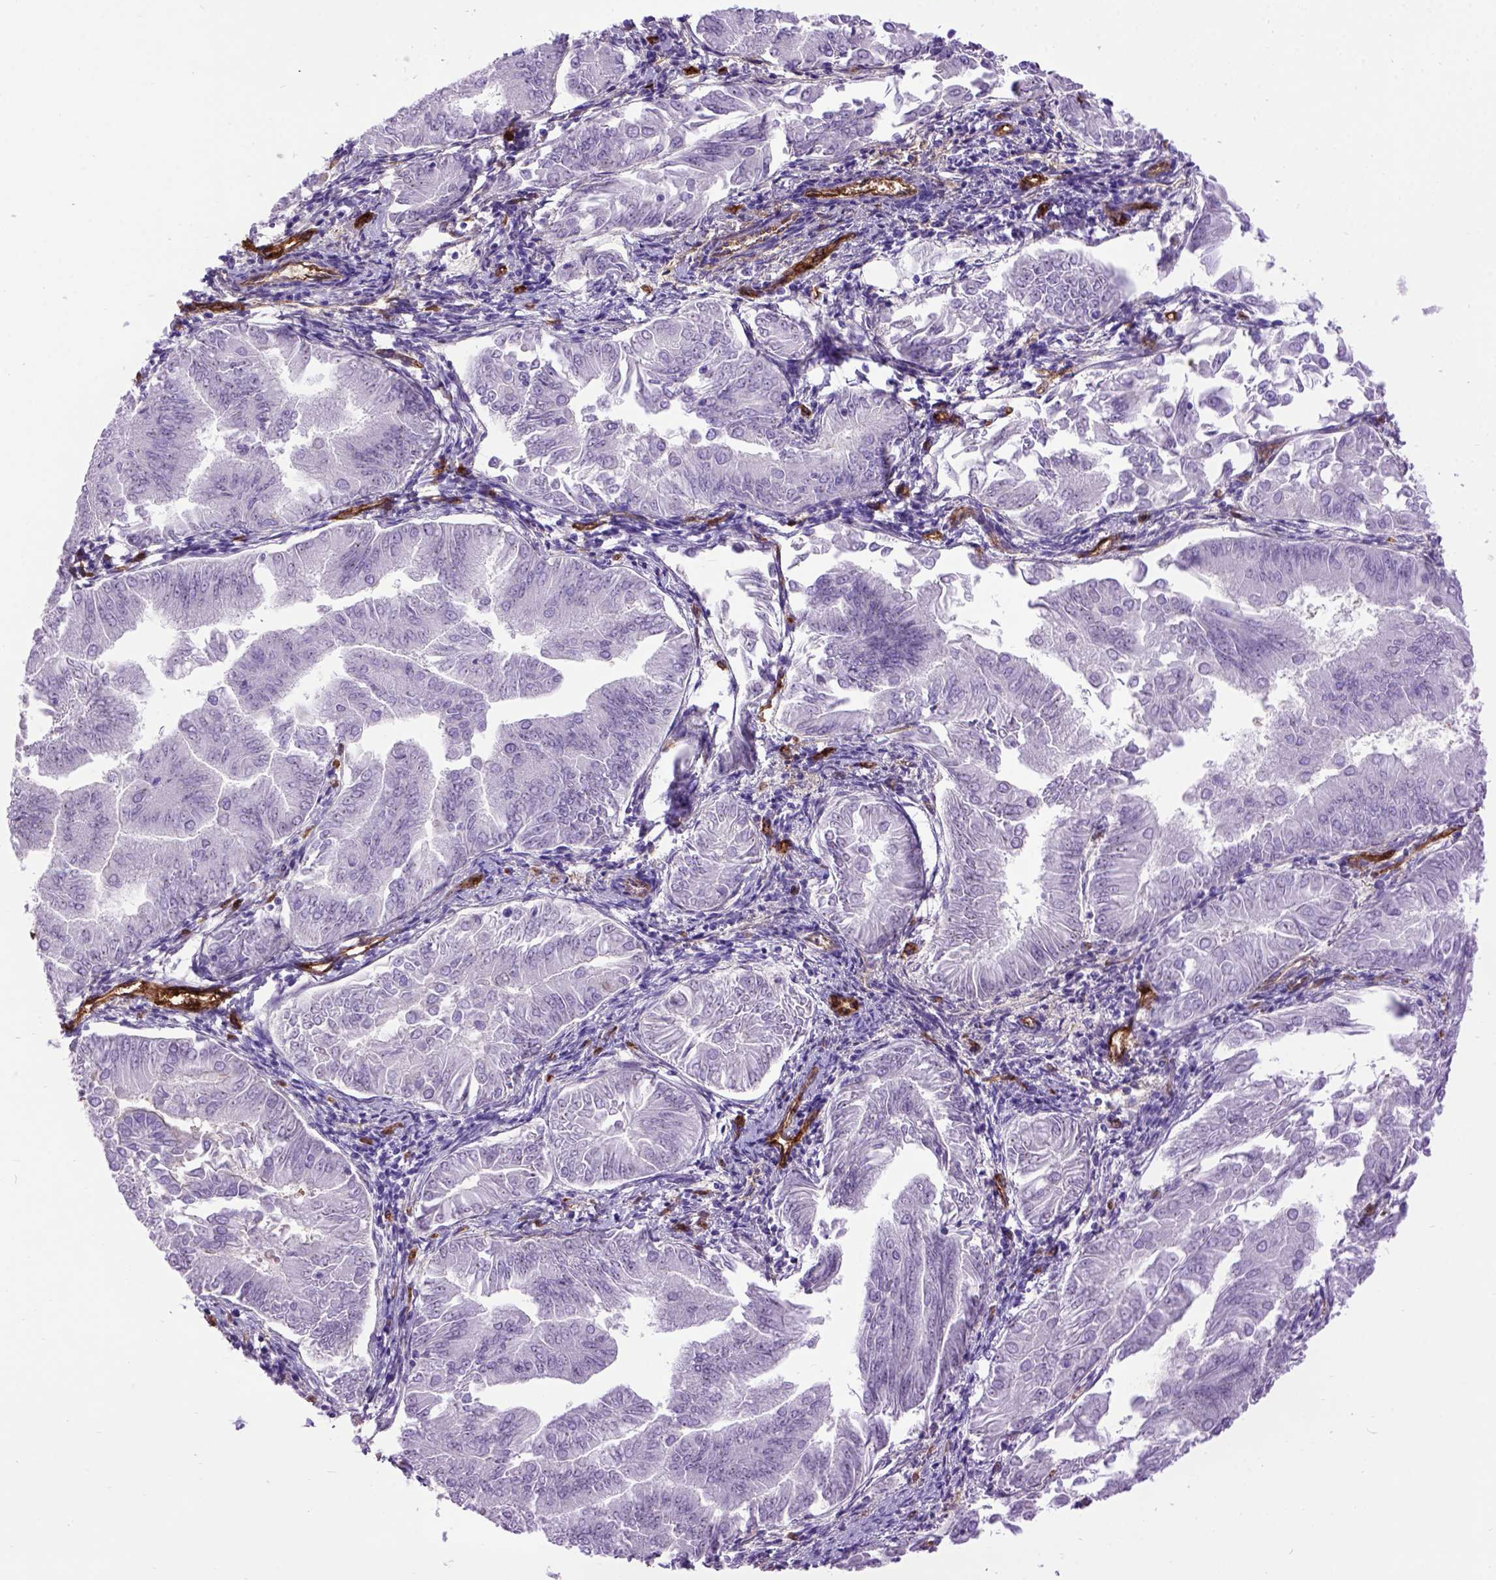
{"staining": {"intensity": "negative", "quantity": "none", "location": "none"}, "tissue": "endometrial cancer", "cell_type": "Tumor cells", "image_type": "cancer", "snomed": [{"axis": "morphology", "description": "Adenocarcinoma, NOS"}, {"axis": "topography", "description": "Endometrium"}], "caption": "Immunohistochemistry (IHC) micrograph of neoplastic tissue: endometrial cancer (adenocarcinoma) stained with DAB demonstrates no significant protein expression in tumor cells. (Stains: DAB immunohistochemistry (IHC) with hematoxylin counter stain, Microscopy: brightfield microscopy at high magnification).", "gene": "ENG", "patient": {"sex": "female", "age": 53}}